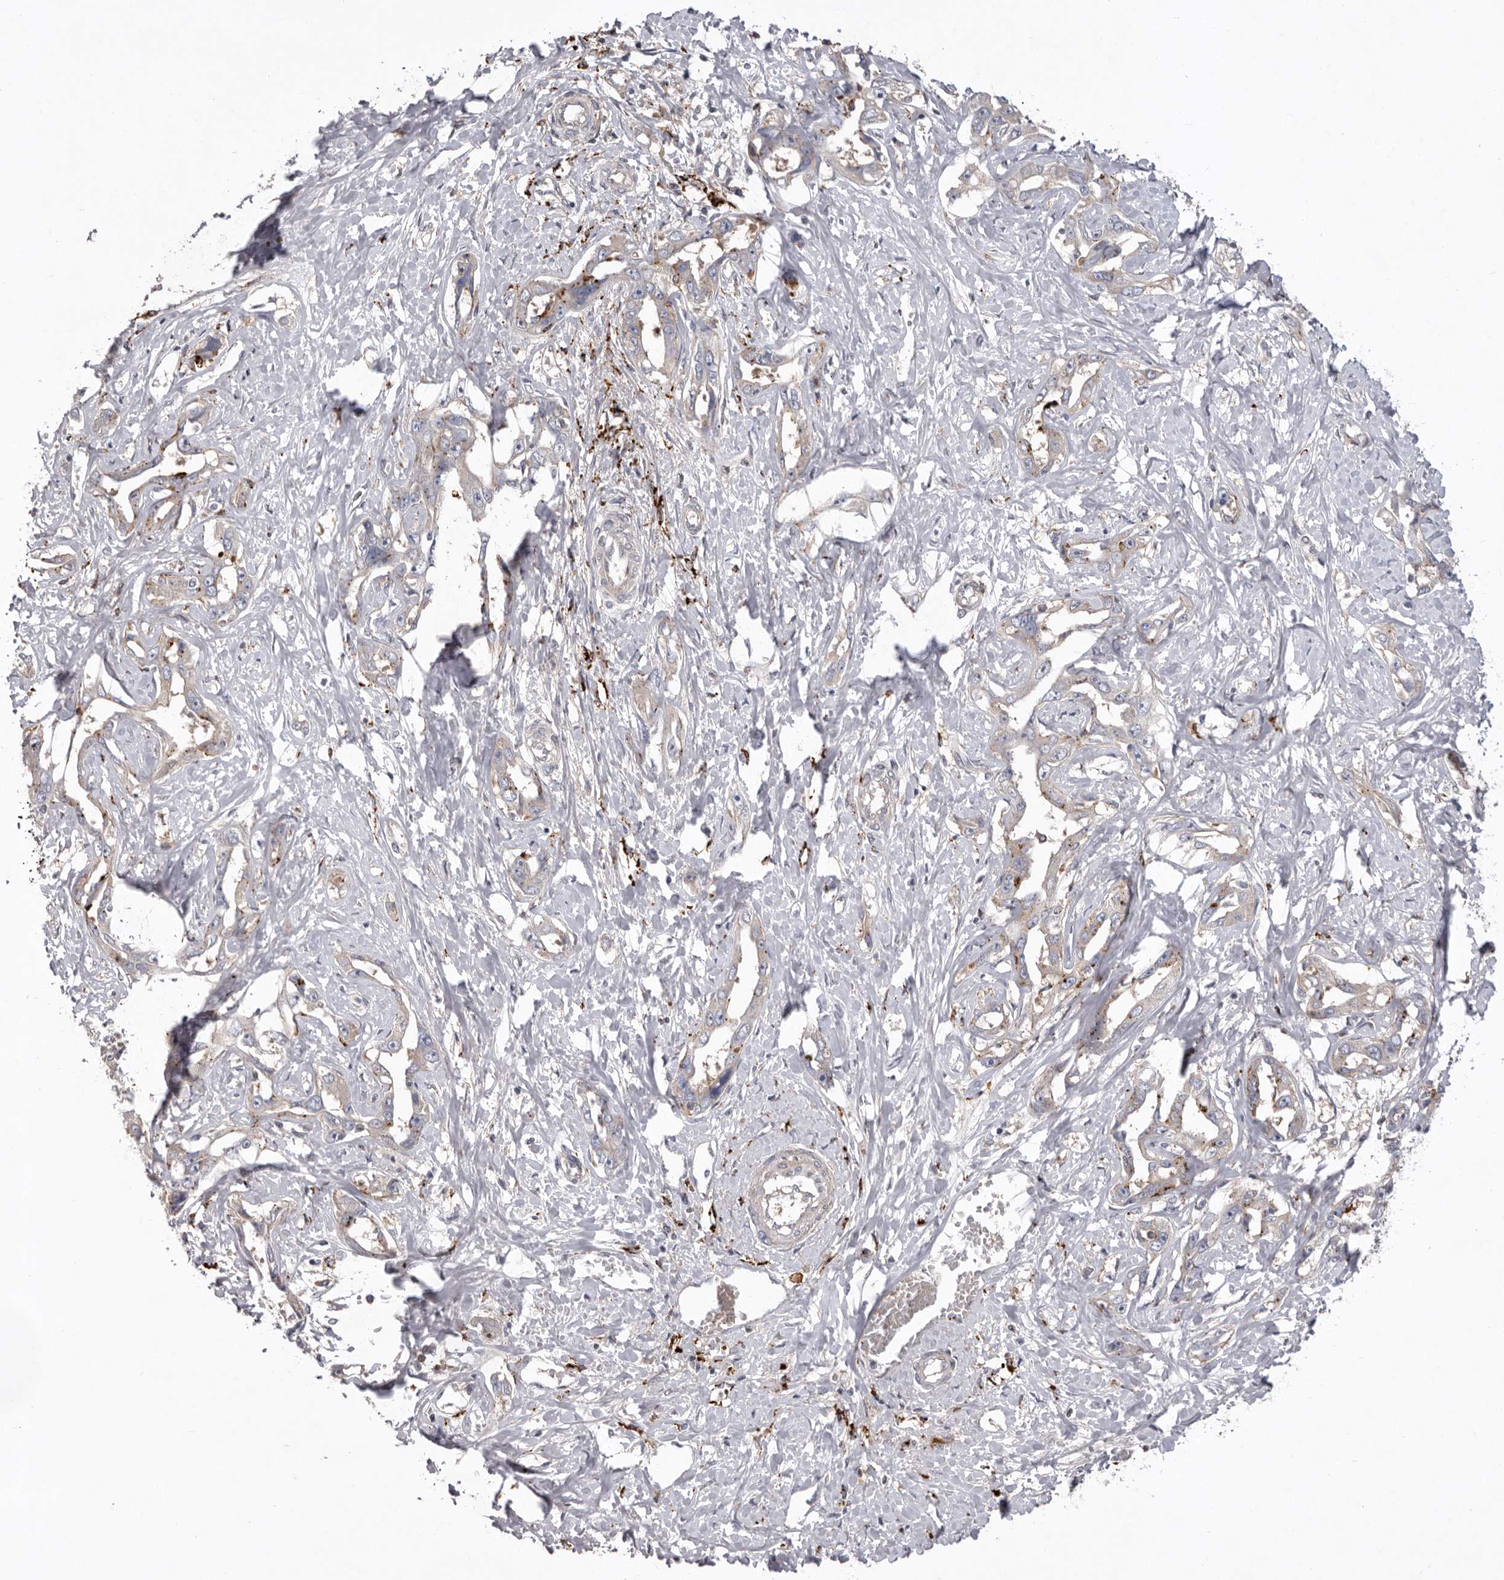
{"staining": {"intensity": "negative", "quantity": "none", "location": "none"}, "tissue": "liver cancer", "cell_type": "Tumor cells", "image_type": "cancer", "snomed": [{"axis": "morphology", "description": "Cholangiocarcinoma"}, {"axis": "topography", "description": "Liver"}], "caption": "The photomicrograph exhibits no significant staining in tumor cells of liver cholangiocarcinoma.", "gene": "WDR47", "patient": {"sex": "male", "age": 59}}